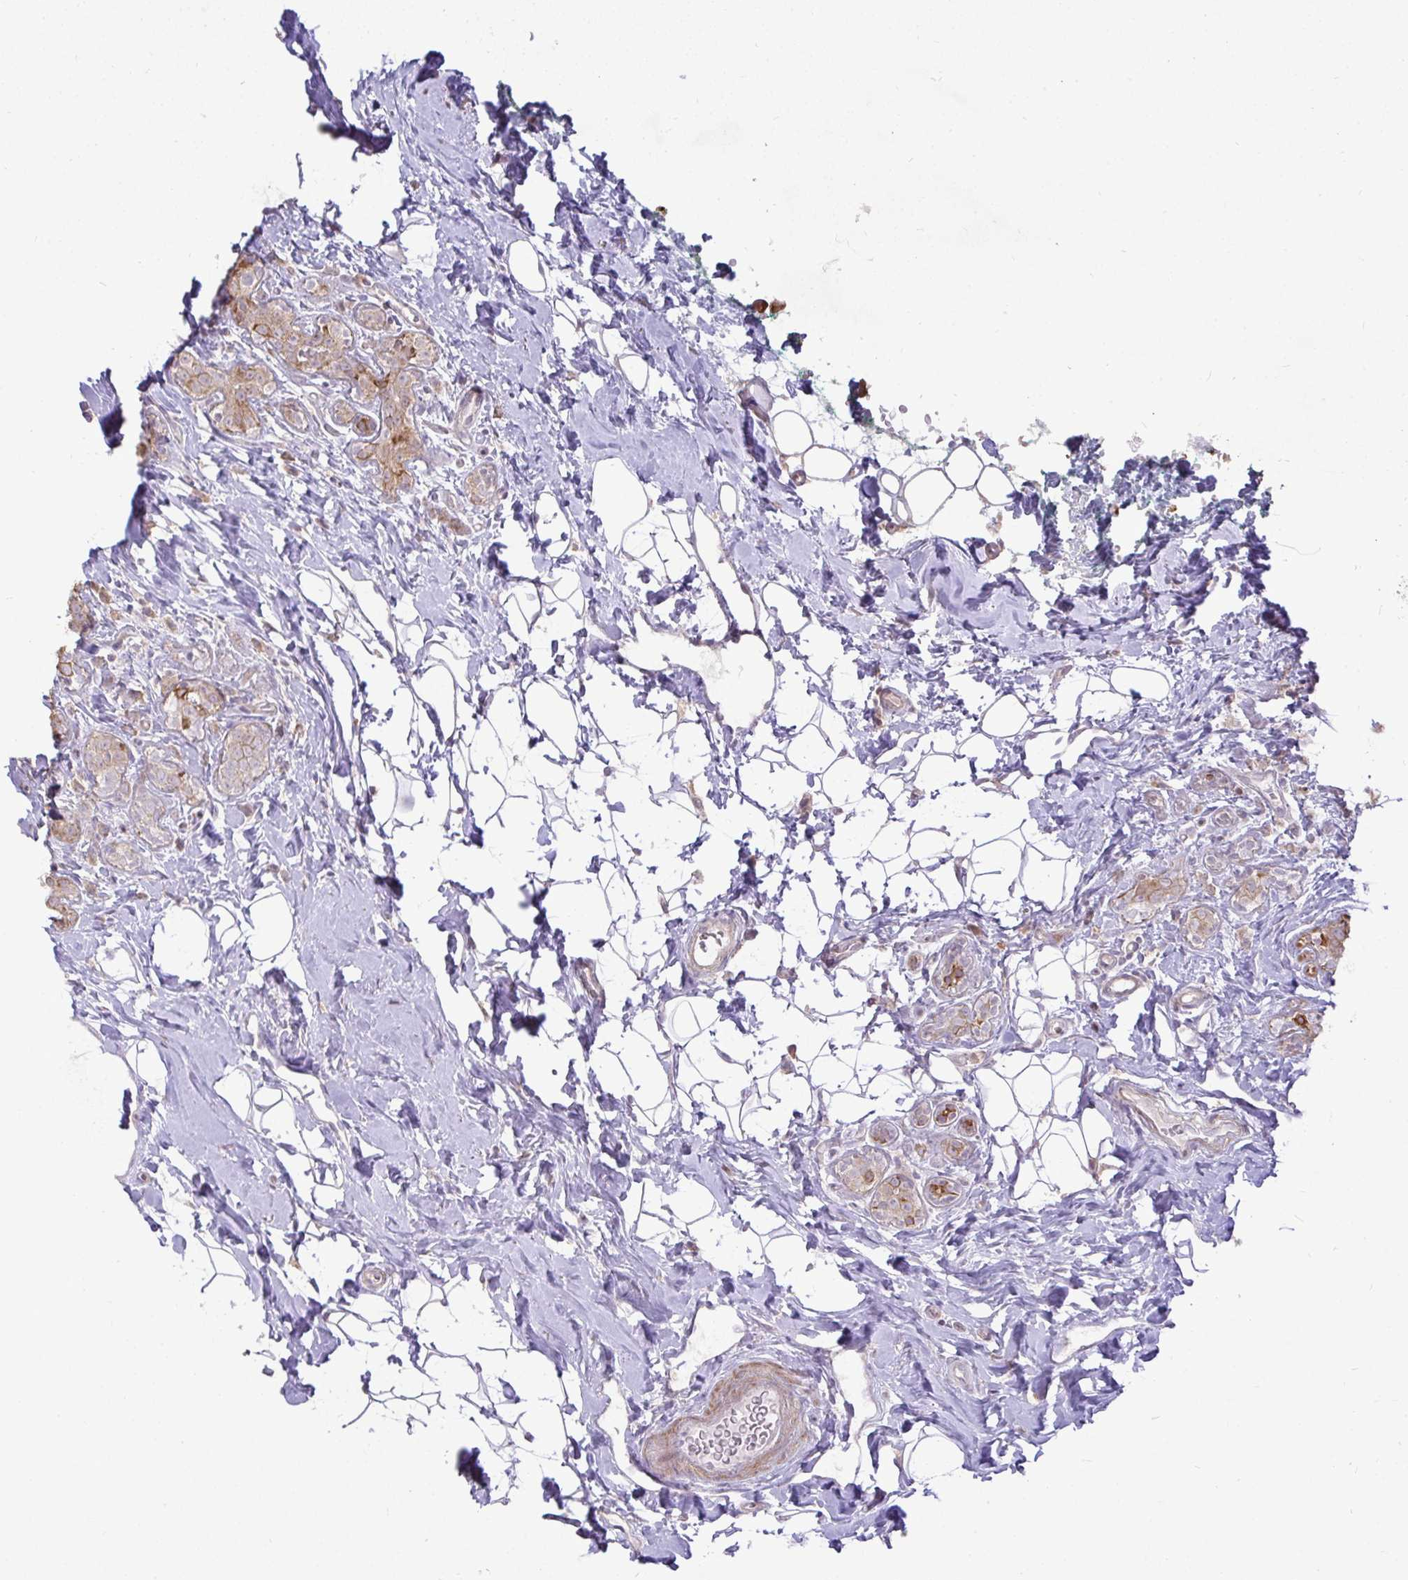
{"staining": {"intensity": "negative", "quantity": "none", "location": "none"}, "tissue": "breast cancer", "cell_type": "Tumor cells", "image_type": "cancer", "snomed": [{"axis": "morphology", "description": "Duct carcinoma"}, {"axis": "topography", "description": "Breast"}], "caption": "Breast cancer stained for a protein using immunohistochemistry (IHC) demonstrates no staining tumor cells.", "gene": "STRIP1", "patient": {"sex": "female", "age": 43}}